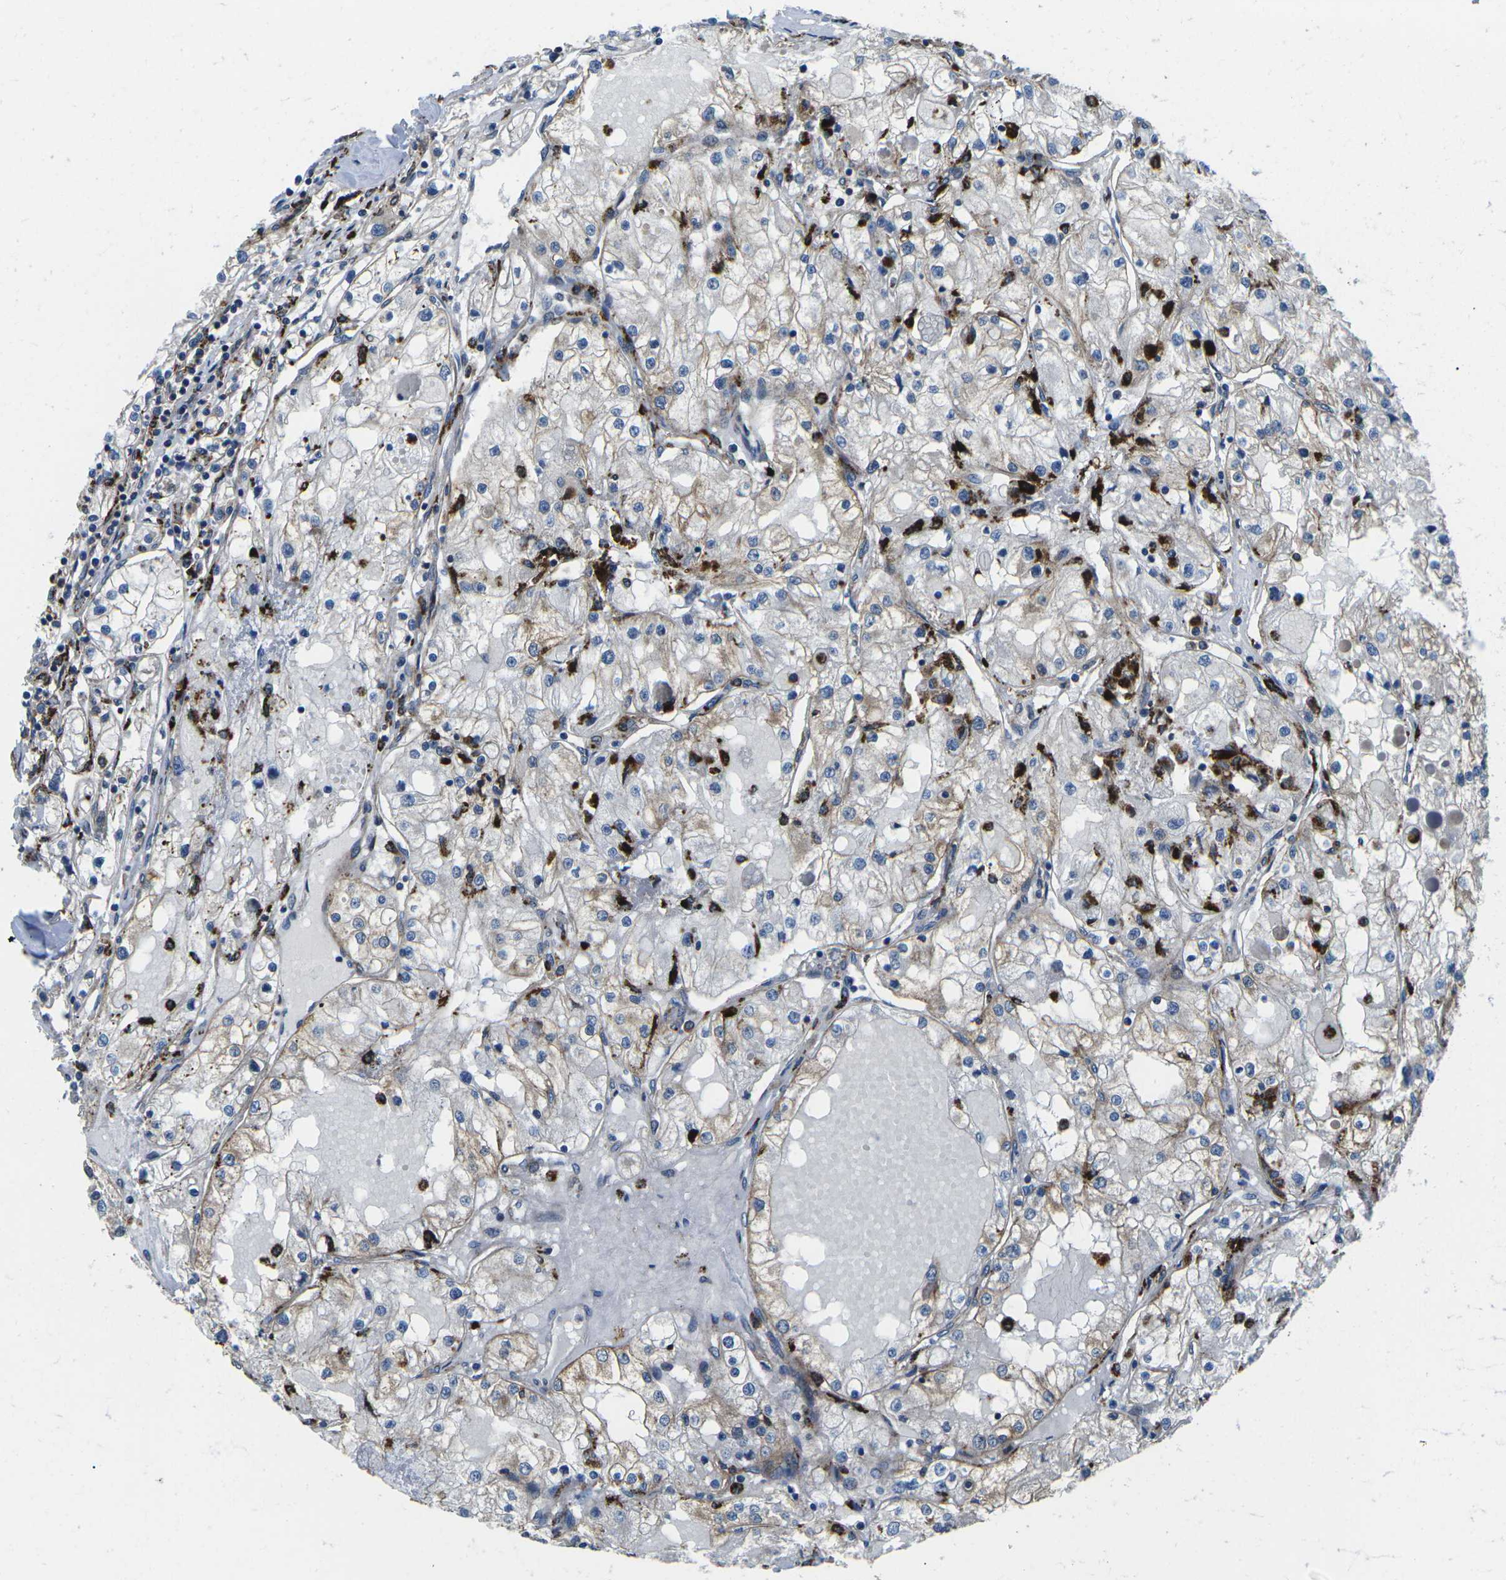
{"staining": {"intensity": "weak", "quantity": "25%-75%", "location": "cytoplasmic/membranous"}, "tissue": "renal cancer", "cell_type": "Tumor cells", "image_type": "cancer", "snomed": [{"axis": "morphology", "description": "Adenocarcinoma, NOS"}, {"axis": "topography", "description": "Kidney"}], "caption": "Tumor cells show low levels of weak cytoplasmic/membranous staining in approximately 25%-75% of cells in renal adenocarcinoma. (DAB = brown stain, brightfield microscopy at high magnification).", "gene": "DLG1", "patient": {"sex": "male", "age": 68}}